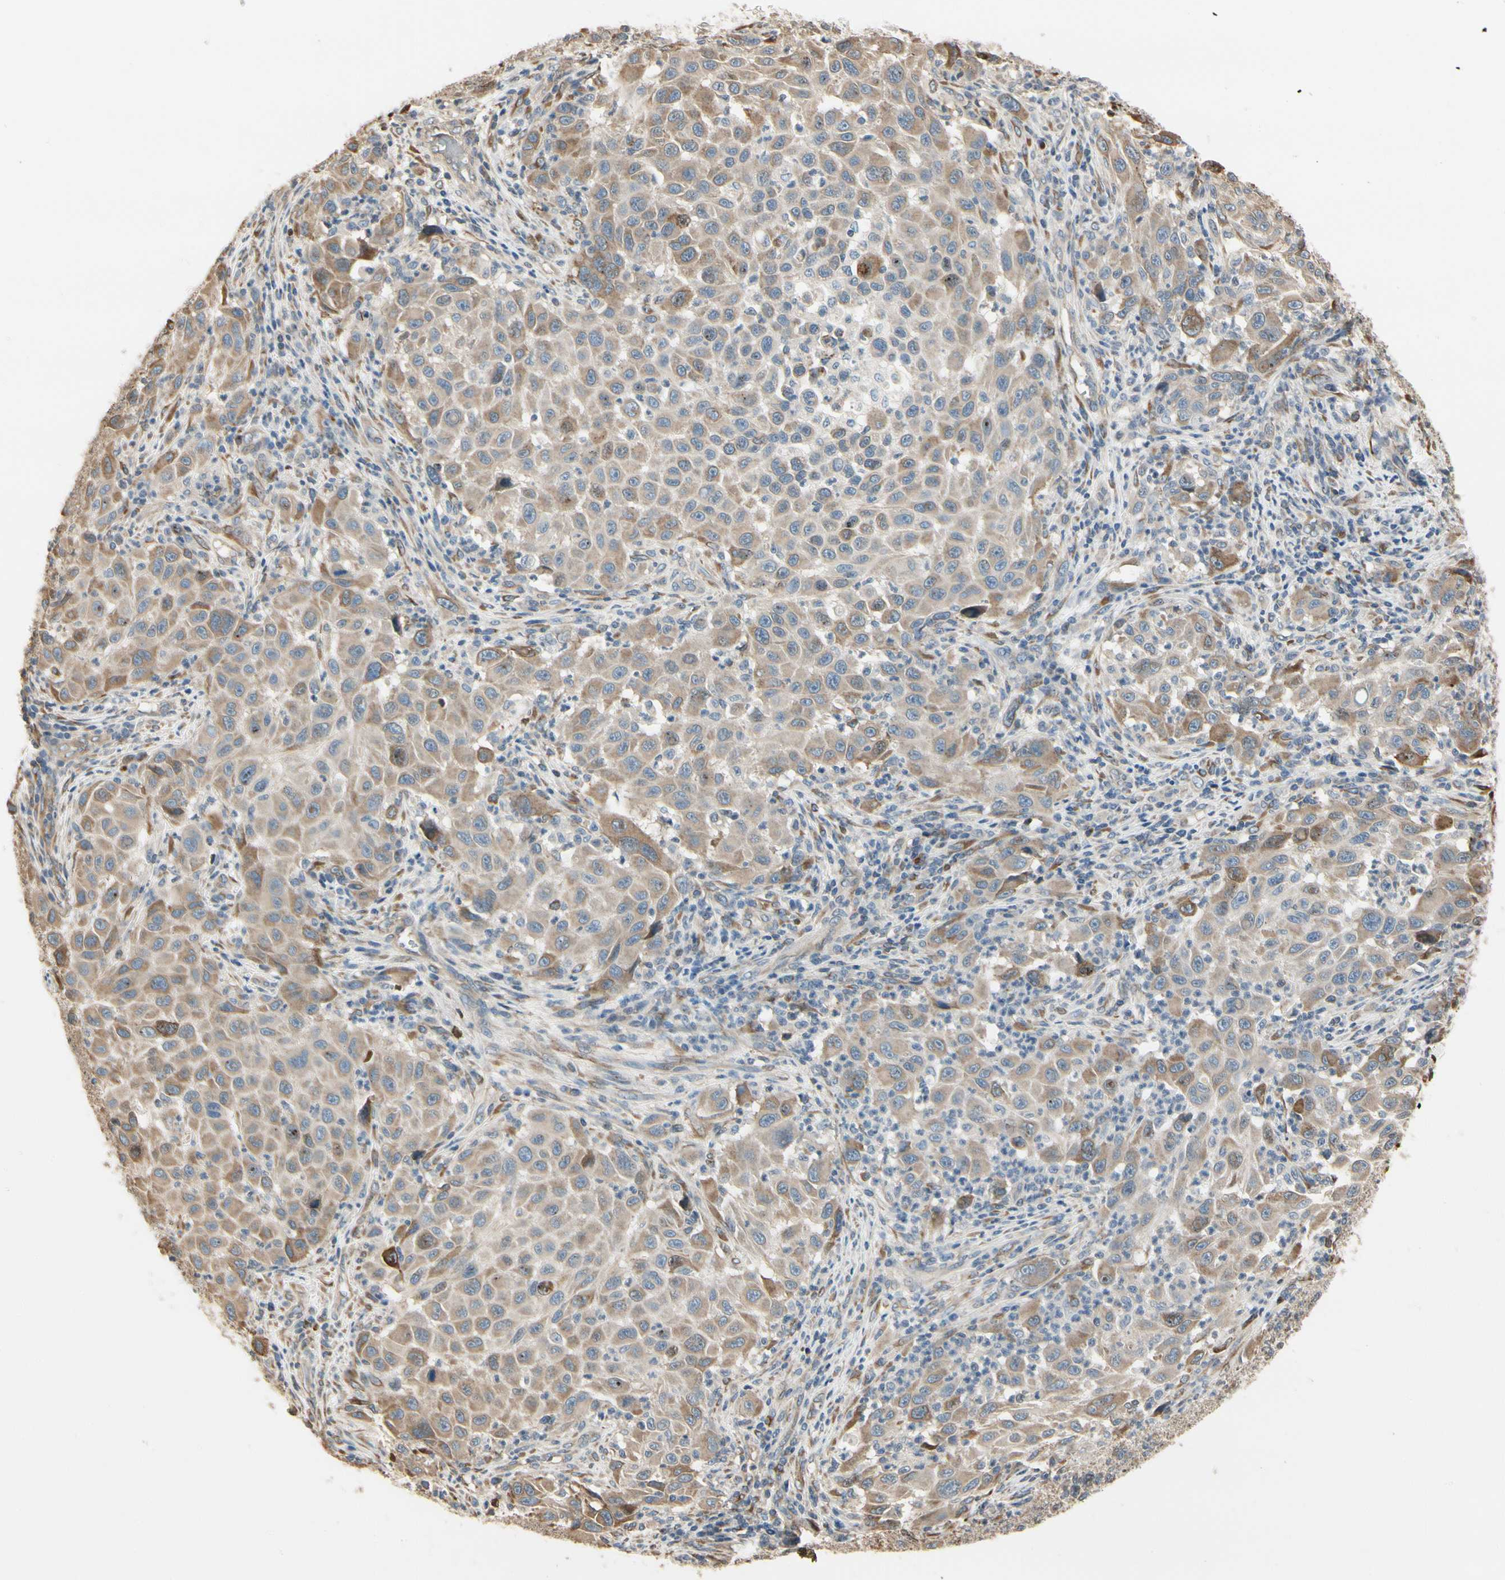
{"staining": {"intensity": "weak", "quantity": ">75%", "location": "cytoplasmic/membranous"}, "tissue": "melanoma", "cell_type": "Tumor cells", "image_type": "cancer", "snomed": [{"axis": "morphology", "description": "Malignant melanoma, Metastatic site"}, {"axis": "topography", "description": "Lymph node"}], "caption": "Immunohistochemistry (IHC) of malignant melanoma (metastatic site) reveals low levels of weak cytoplasmic/membranous positivity in about >75% of tumor cells. Immunohistochemistry (IHC) stains the protein in brown and the nuclei are stained blue.", "gene": "NUCB2", "patient": {"sex": "male", "age": 61}}